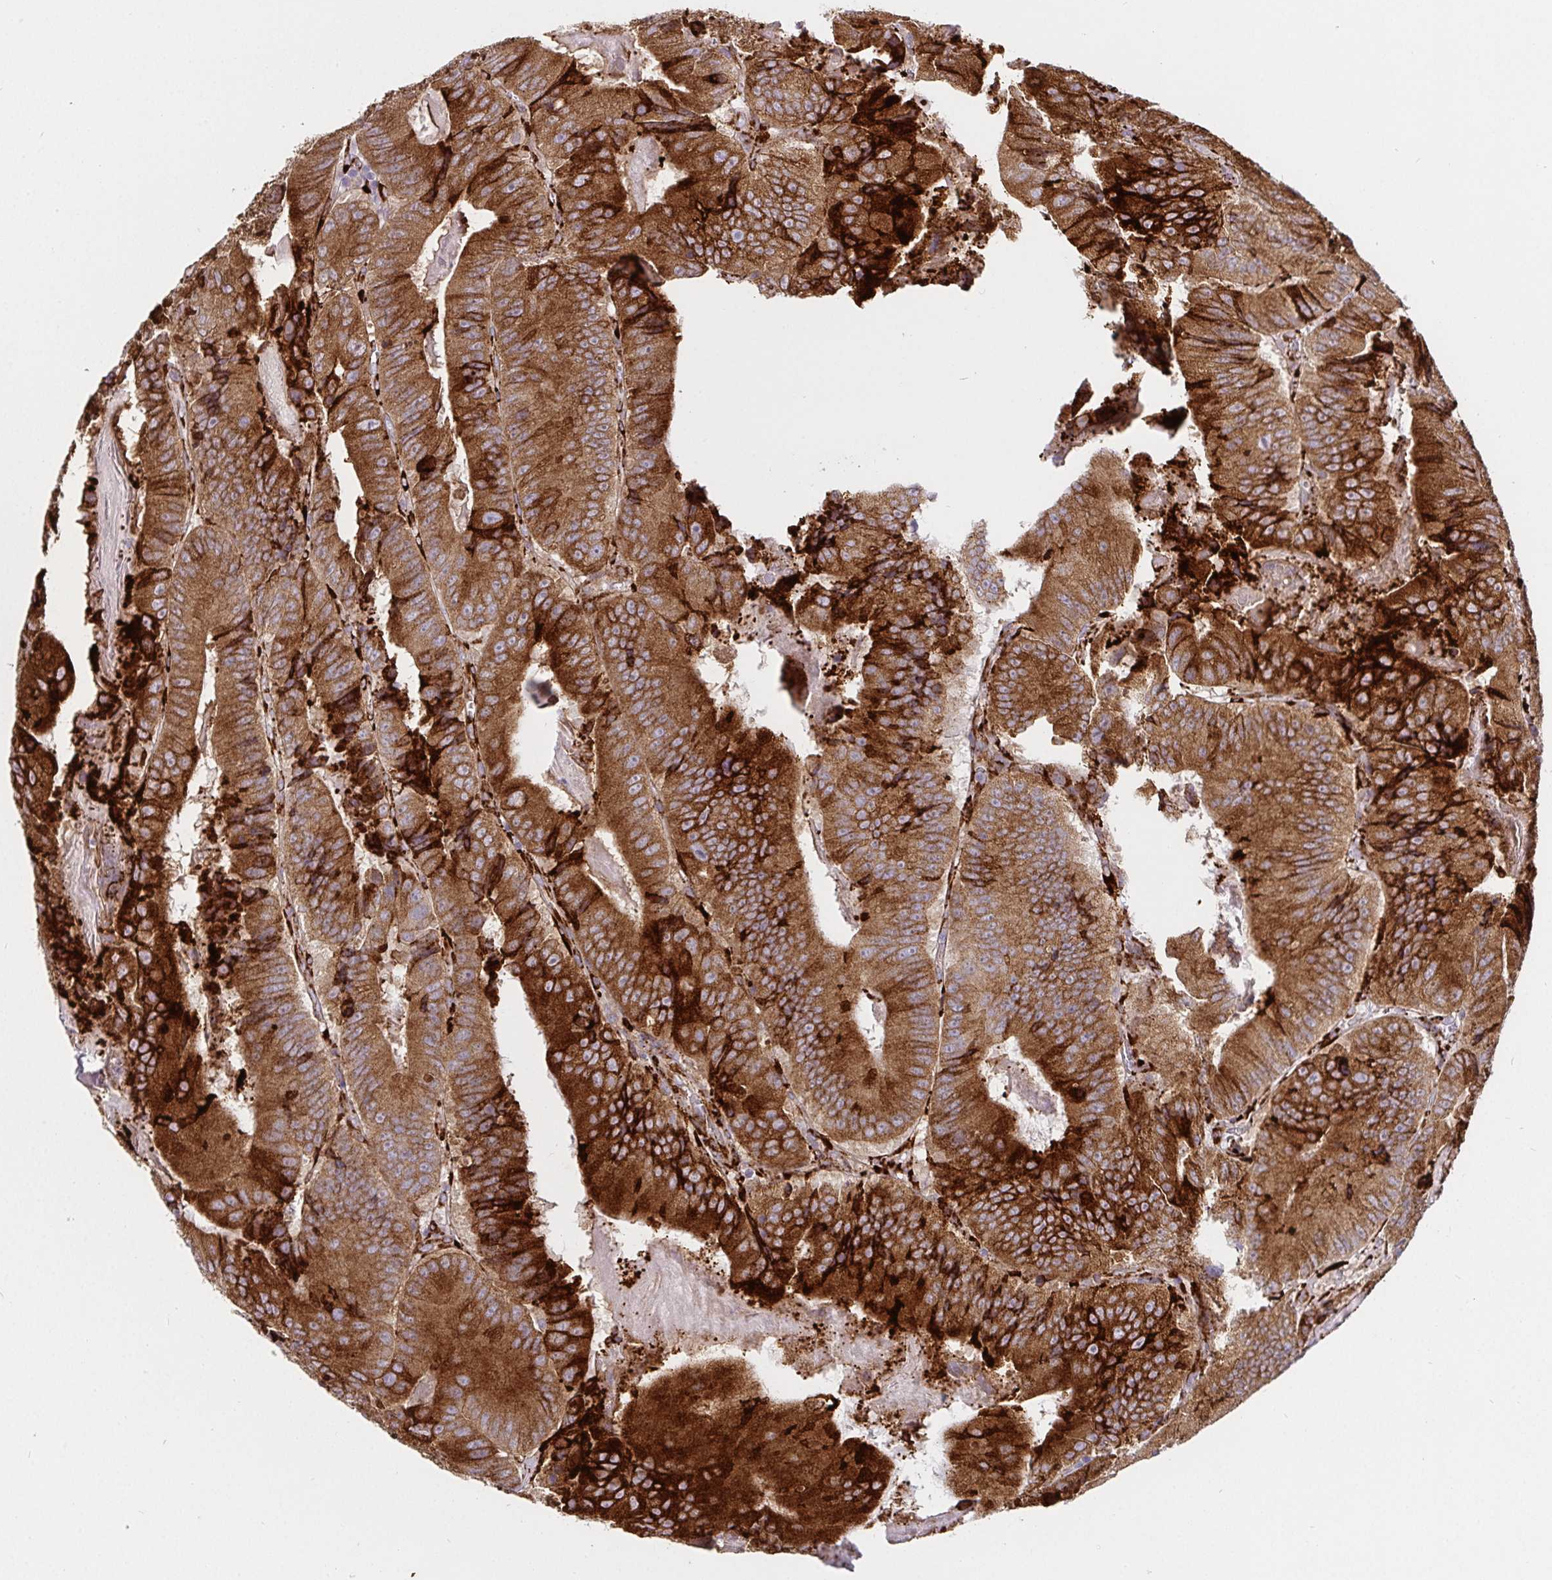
{"staining": {"intensity": "strong", "quantity": ">75%", "location": "cytoplasmic/membranous"}, "tissue": "colorectal cancer", "cell_type": "Tumor cells", "image_type": "cancer", "snomed": [{"axis": "morphology", "description": "Adenocarcinoma, NOS"}, {"axis": "topography", "description": "Colon"}], "caption": "There is high levels of strong cytoplasmic/membranous positivity in tumor cells of colorectal adenocarcinoma, as demonstrated by immunohistochemical staining (brown color).", "gene": "P4HA2", "patient": {"sex": "female", "age": 86}}